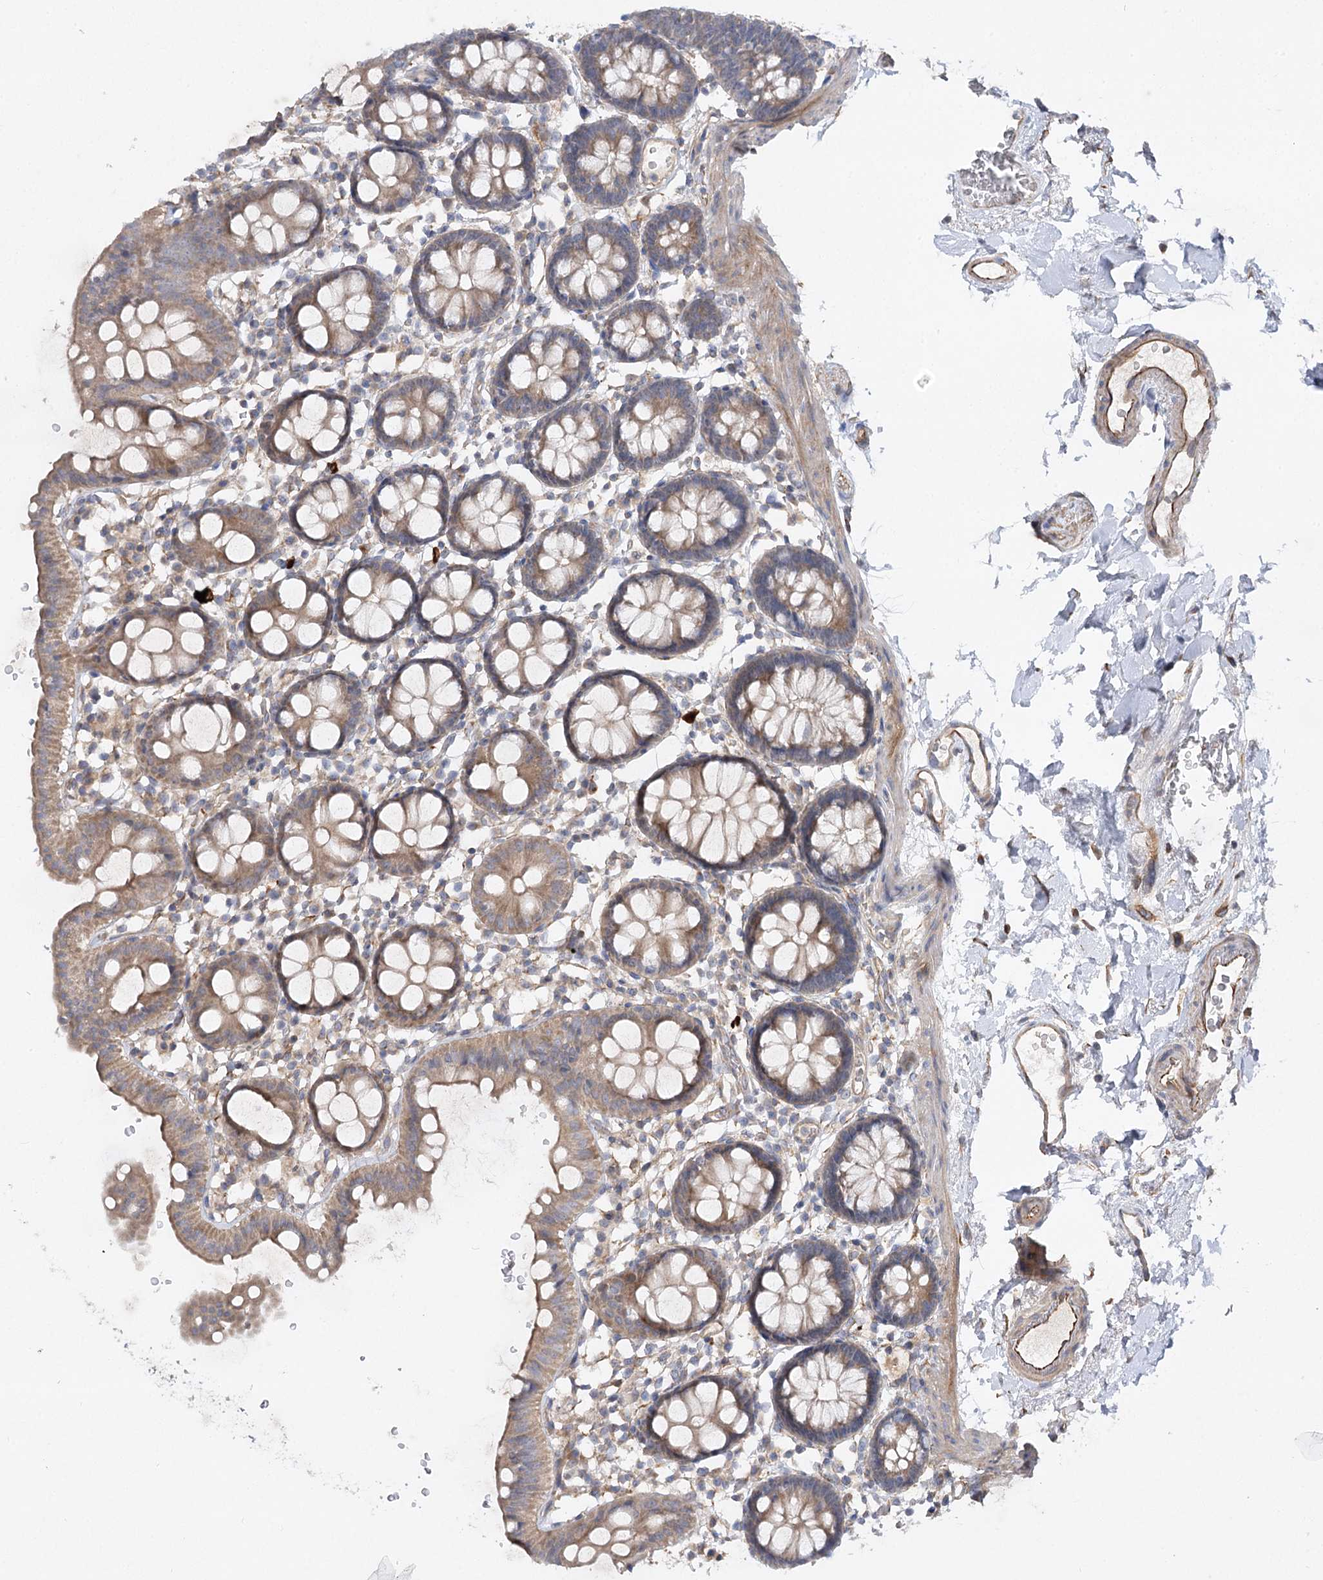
{"staining": {"intensity": "moderate", "quantity": ">75%", "location": "cytoplasmic/membranous"}, "tissue": "colon", "cell_type": "Endothelial cells", "image_type": "normal", "snomed": [{"axis": "morphology", "description": "Normal tissue, NOS"}, {"axis": "topography", "description": "Colon"}], "caption": "Colon stained with DAB IHC displays medium levels of moderate cytoplasmic/membranous positivity in approximately >75% of endothelial cells.", "gene": "KIAA0825", "patient": {"sex": "male", "age": 75}}